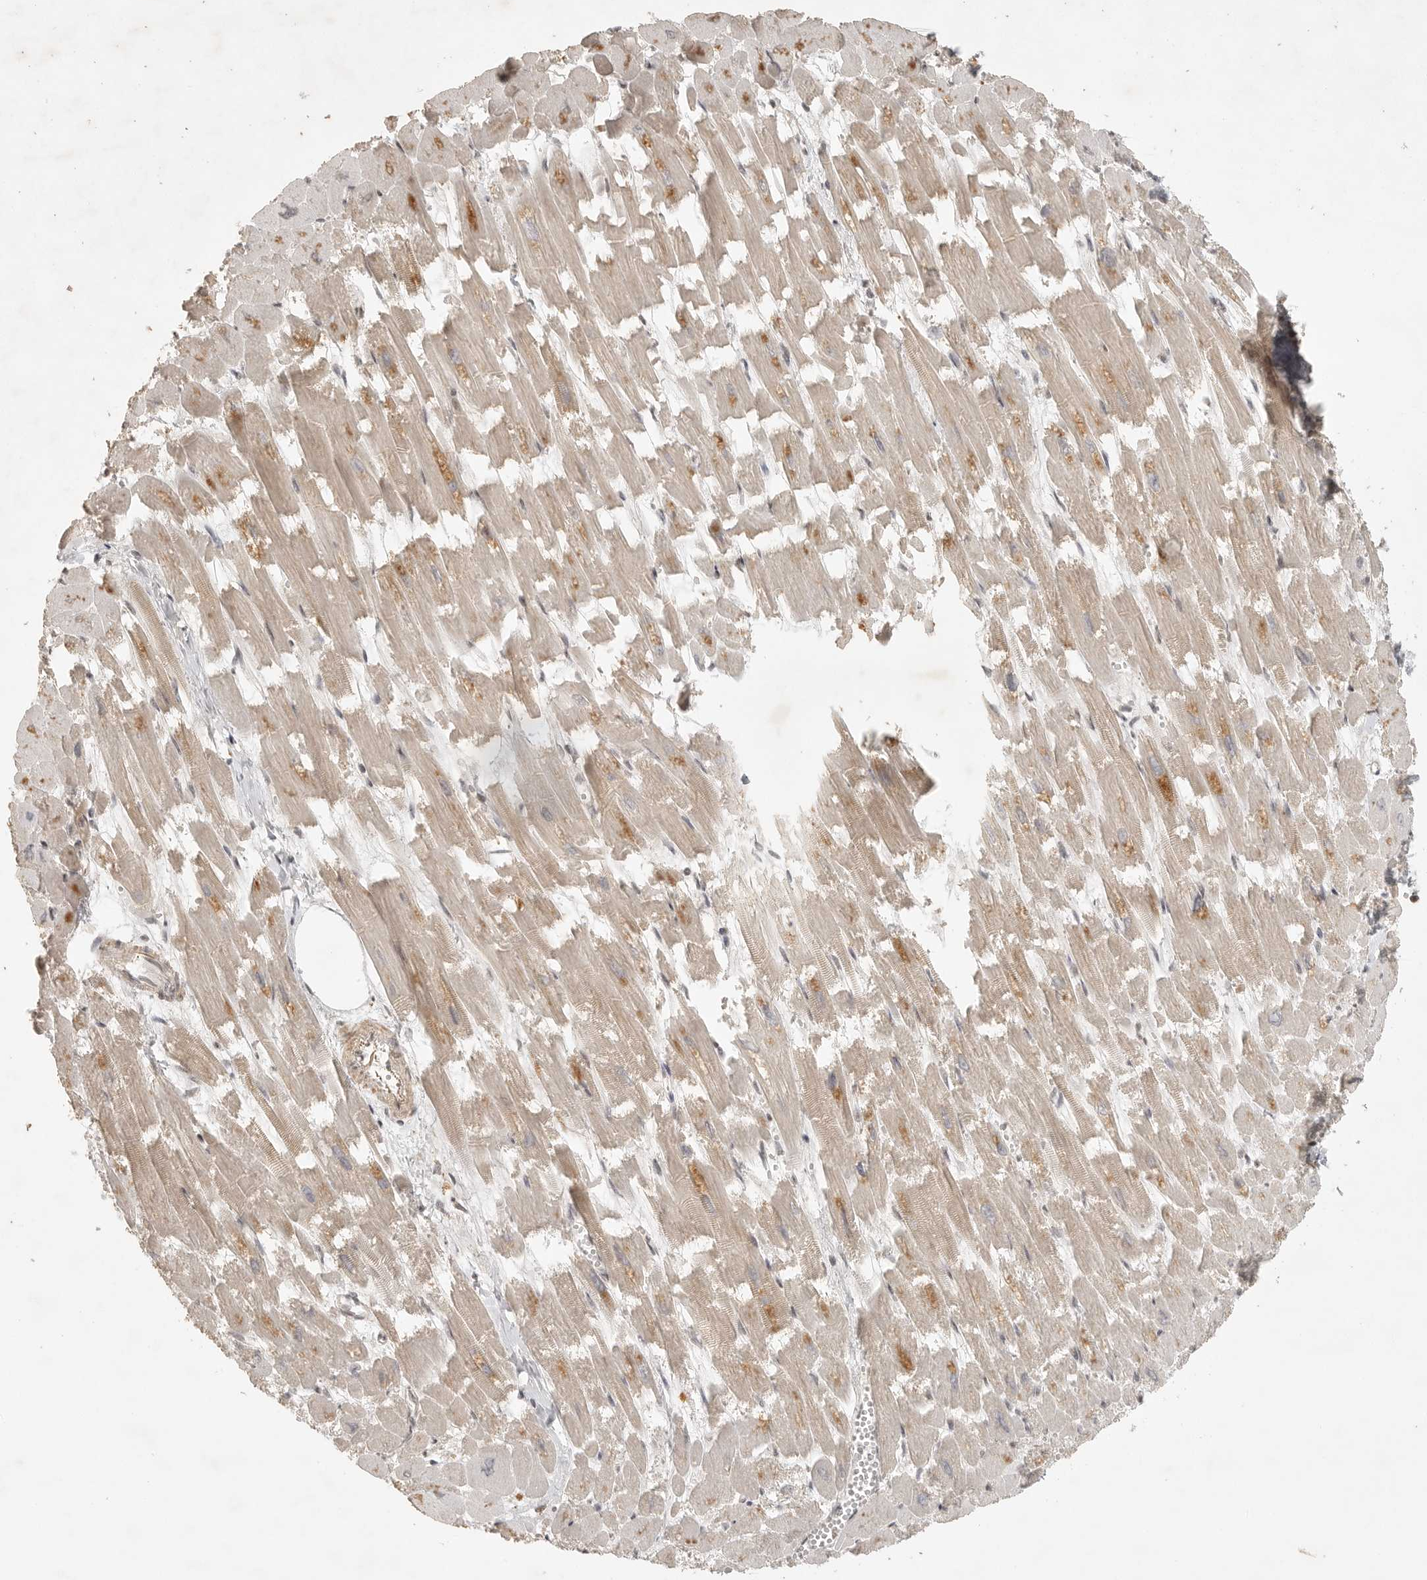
{"staining": {"intensity": "moderate", "quantity": "25%-75%", "location": "cytoplasmic/membranous,nuclear"}, "tissue": "heart muscle", "cell_type": "Cardiomyocytes", "image_type": "normal", "snomed": [{"axis": "morphology", "description": "Normal tissue, NOS"}, {"axis": "topography", "description": "Heart"}], "caption": "Immunohistochemical staining of unremarkable heart muscle reveals 25%-75% levels of moderate cytoplasmic/membranous,nuclear protein positivity in about 25%-75% of cardiomyocytes.", "gene": "POMP", "patient": {"sex": "male", "age": 54}}